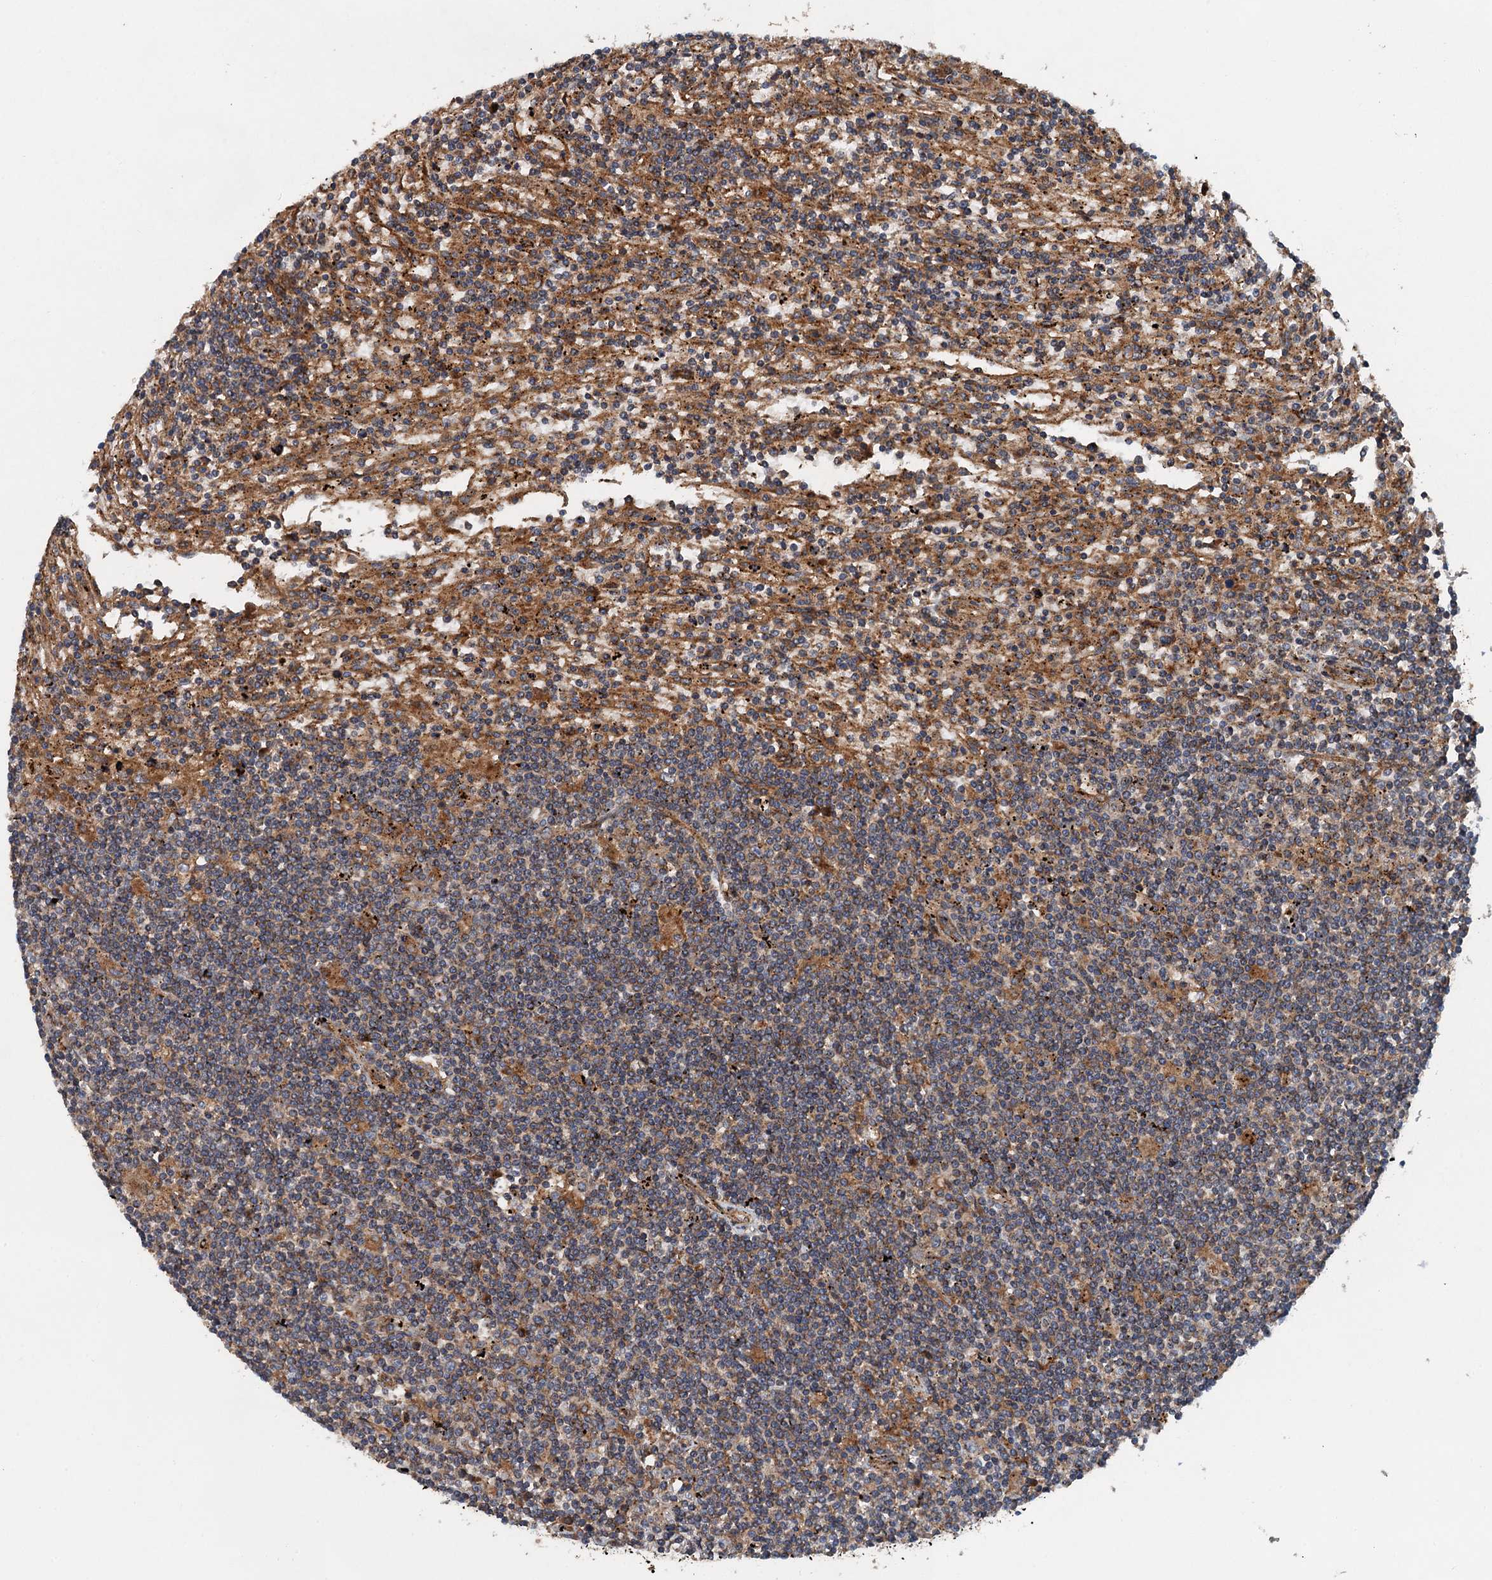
{"staining": {"intensity": "negative", "quantity": "none", "location": "none"}, "tissue": "lymphoma", "cell_type": "Tumor cells", "image_type": "cancer", "snomed": [{"axis": "morphology", "description": "Malignant lymphoma, non-Hodgkin's type, Low grade"}, {"axis": "topography", "description": "Spleen"}], "caption": "Human lymphoma stained for a protein using immunohistochemistry (IHC) reveals no positivity in tumor cells.", "gene": "COG3", "patient": {"sex": "male", "age": 76}}